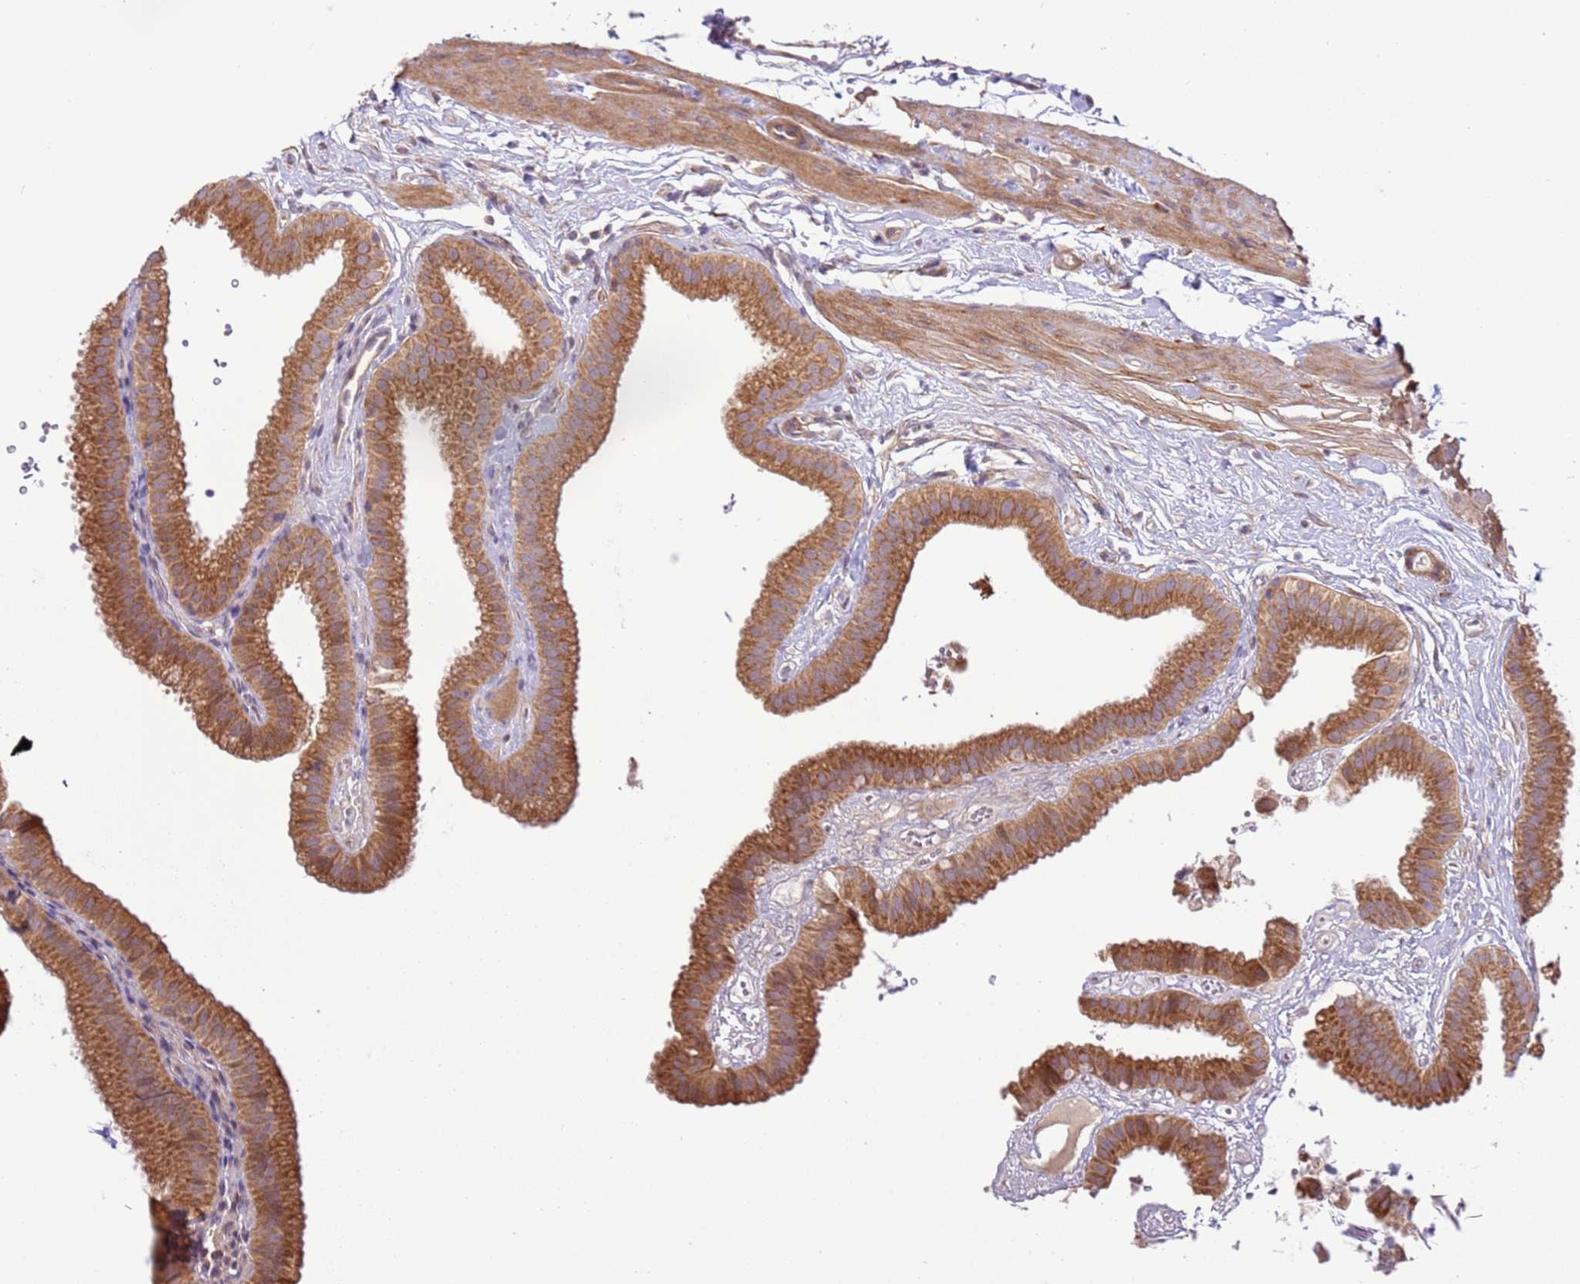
{"staining": {"intensity": "strong", "quantity": ">75%", "location": "cytoplasmic/membranous"}, "tissue": "gallbladder", "cell_type": "Glandular cells", "image_type": "normal", "snomed": [{"axis": "morphology", "description": "Normal tissue, NOS"}, {"axis": "topography", "description": "Gallbladder"}], "caption": "High-power microscopy captured an immunohistochemistry image of unremarkable gallbladder, revealing strong cytoplasmic/membranous positivity in approximately >75% of glandular cells.", "gene": "SCARA3", "patient": {"sex": "female", "age": 61}}